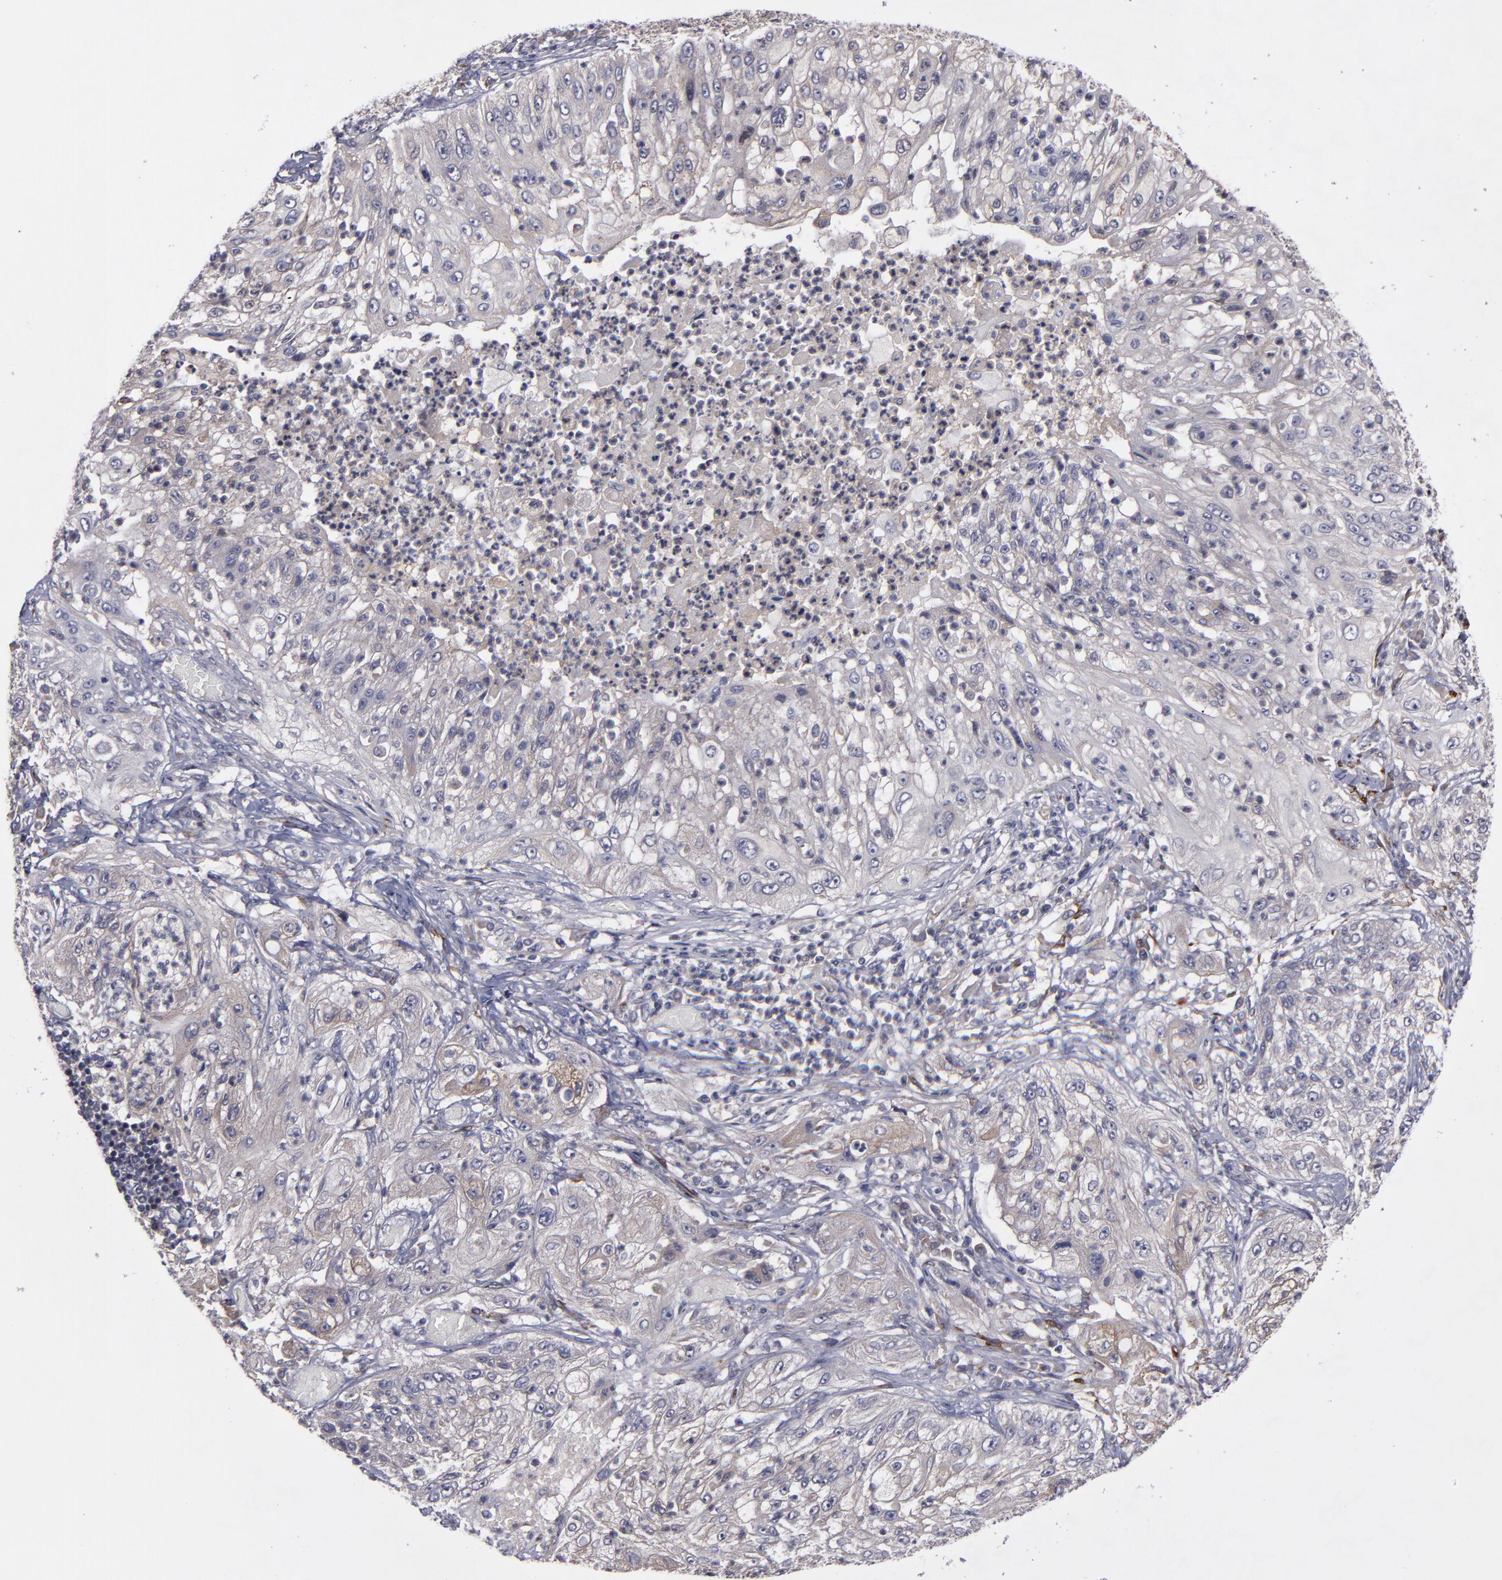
{"staining": {"intensity": "moderate", "quantity": "<25%", "location": "cytoplasmic/membranous"}, "tissue": "lung cancer", "cell_type": "Tumor cells", "image_type": "cancer", "snomed": [{"axis": "morphology", "description": "Inflammation, NOS"}, {"axis": "morphology", "description": "Squamous cell carcinoma, NOS"}, {"axis": "topography", "description": "Lymph node"}, {"axis": "topography", "description": "Soft tissue"}, {"axis": "topography", "description": "Lung"}], "caption": "Protein analysis of lung squamous cell carcinoma tissue exhibits moderate cytoplasmic/membranous expression in about <25% of tumor cells.", "gene": "MMP11", "patient": {"sex": "male", "age": 66}}